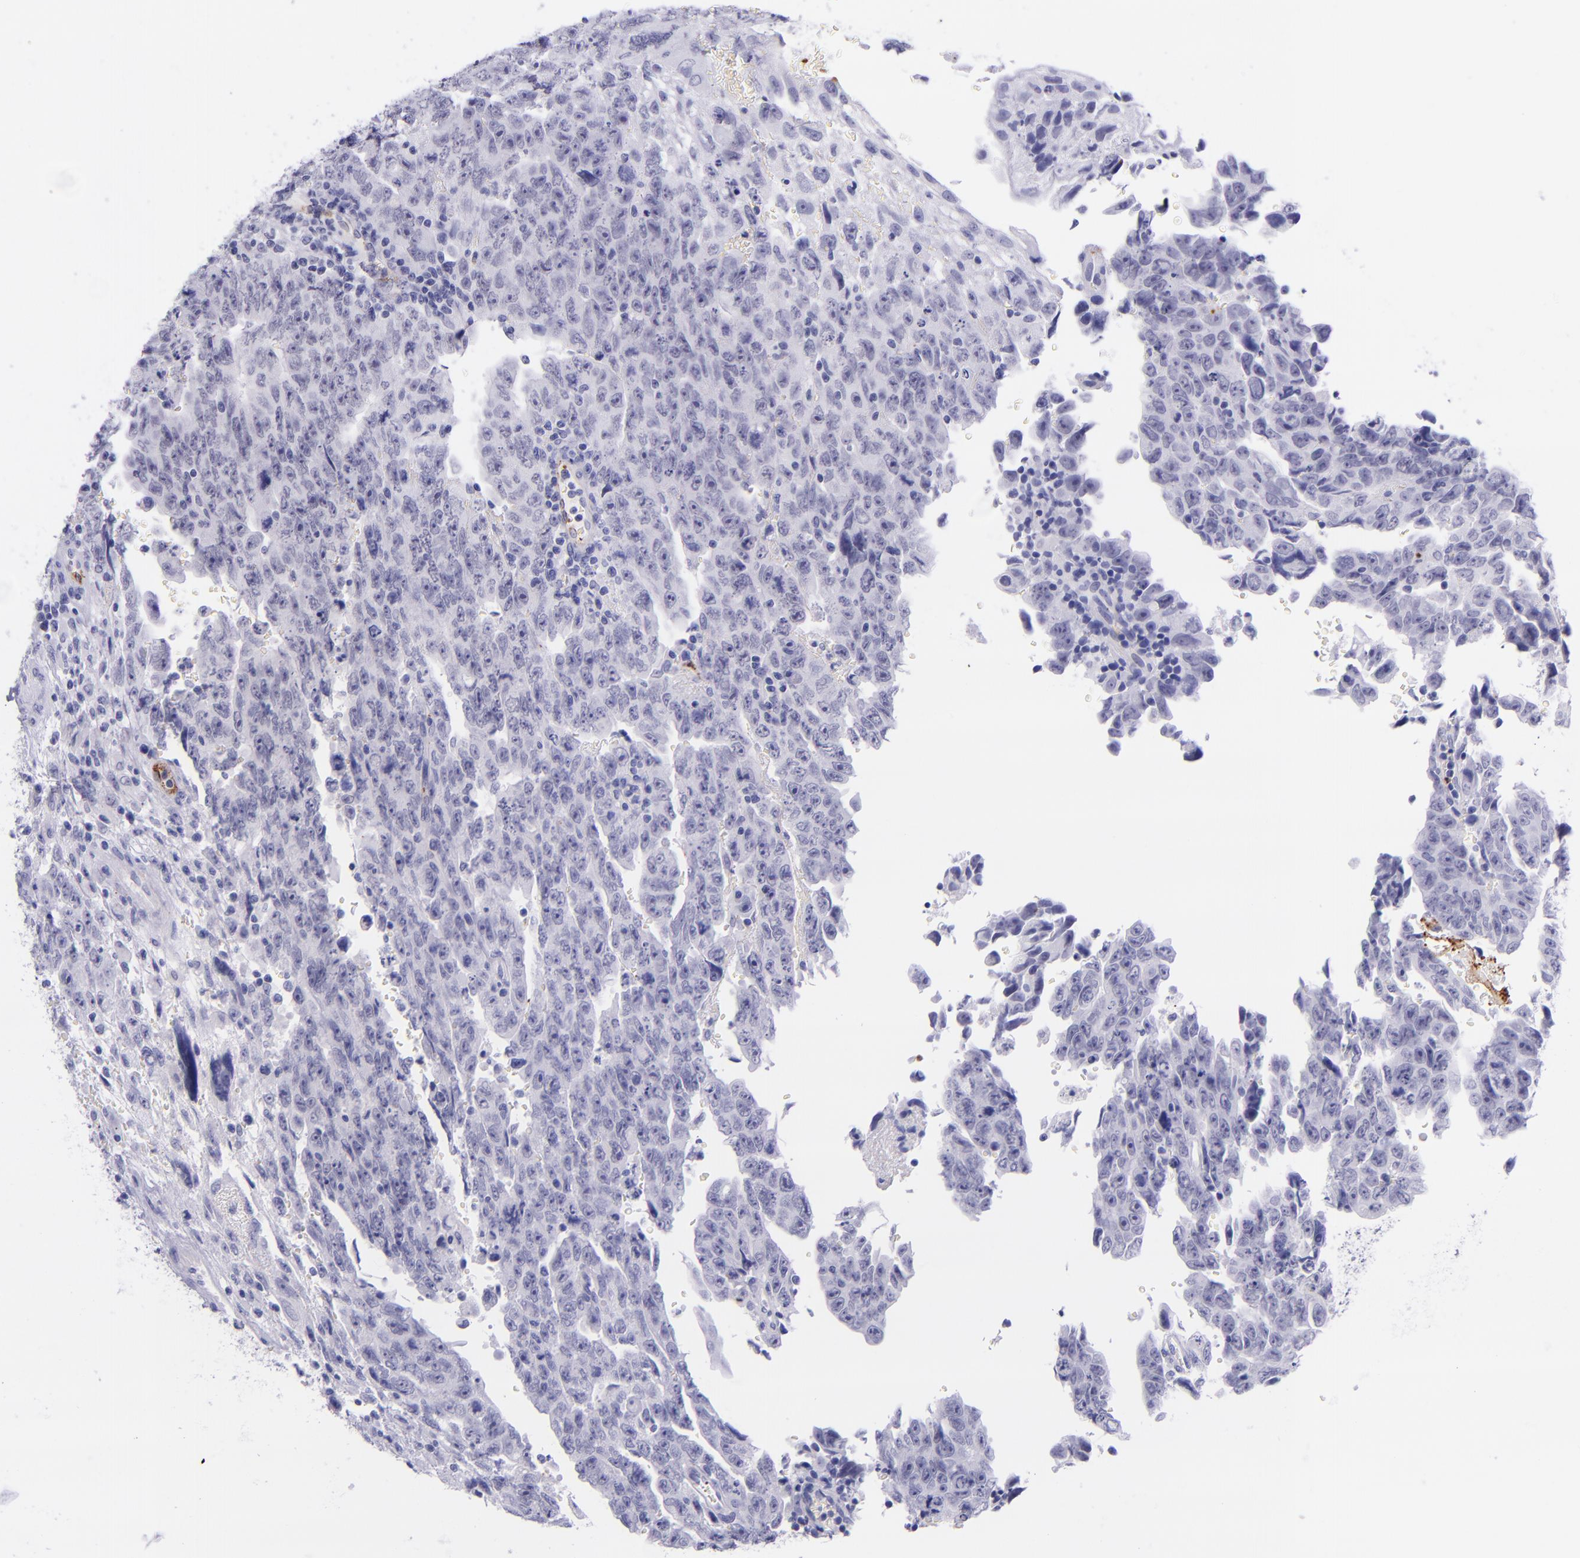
{"staining": {"intensity": "negative", "quantity": "none", "location": "none"}, "tissue": "testis cancer", "cell_type": "Tumor cells", "image_type": "cancer", "snomed": [{"axis": "morphology", "description": "Carcinoma, Embryonal, NOS"}, {"axis": "topography", "description": "Testis"}], "caption": "The photomicrograph displays no significant positivity in tumor cells of testis embryonal carcinoma.", "gene": "SELE", "patient": {"sex": "male", "age": 28}}